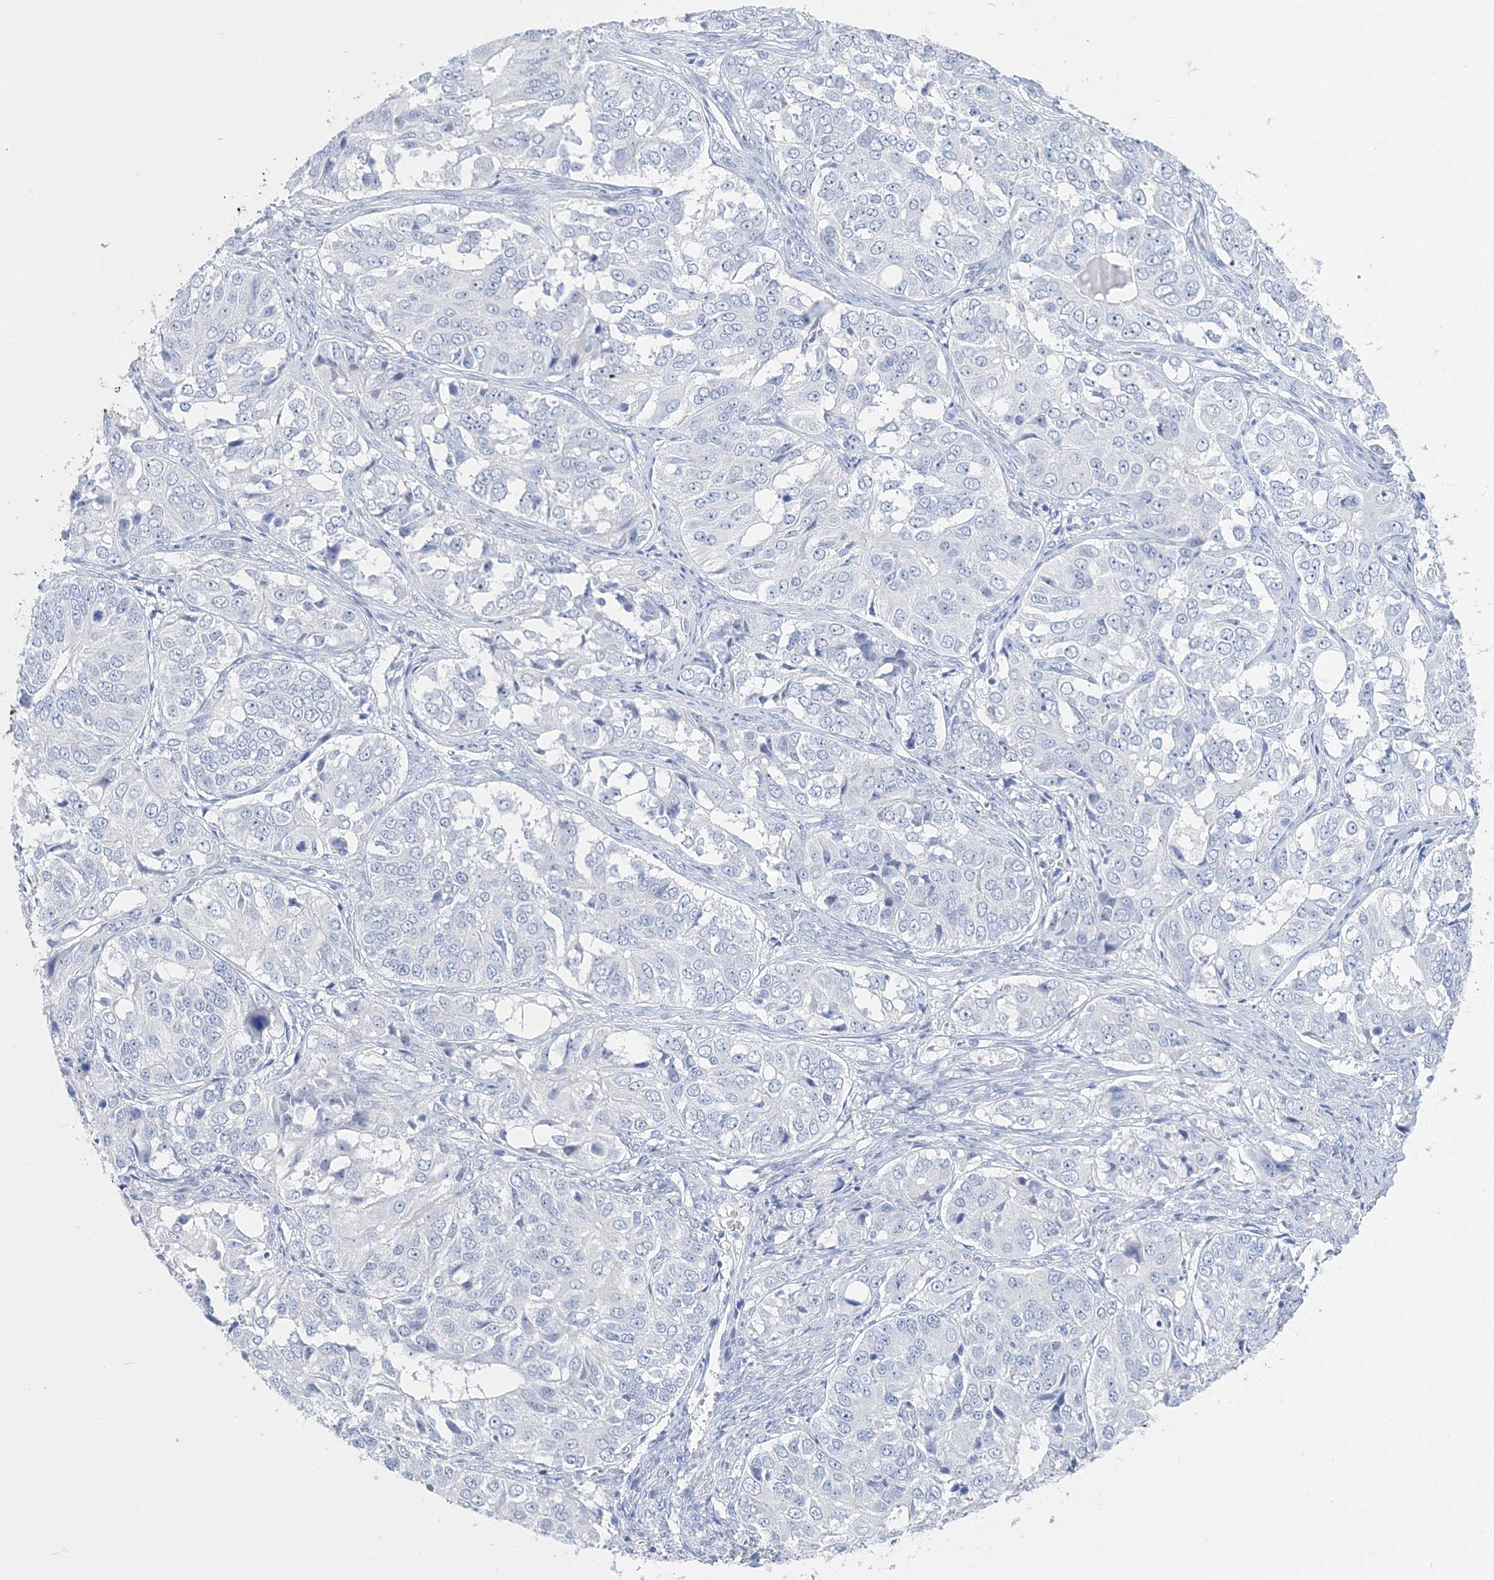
{"staining": {"intensity": "negative", "quantity": "none", "location": "none"}, "tissue": "ovarian cancer", "cell_type": "Tumor cells", "image_type": "cancer", "snomed": [{"axis": "morphology", "description": "Carcinoma, endometroid"}, {"axis": "topography", "description": "Ovary"}], "caption": "Image shows no significant protein expression in tumor cells of ovarian cancer (endometroid carcinoma).", "gene": "TSPYL6", "patient": {"sex": "female", "age": 51}}